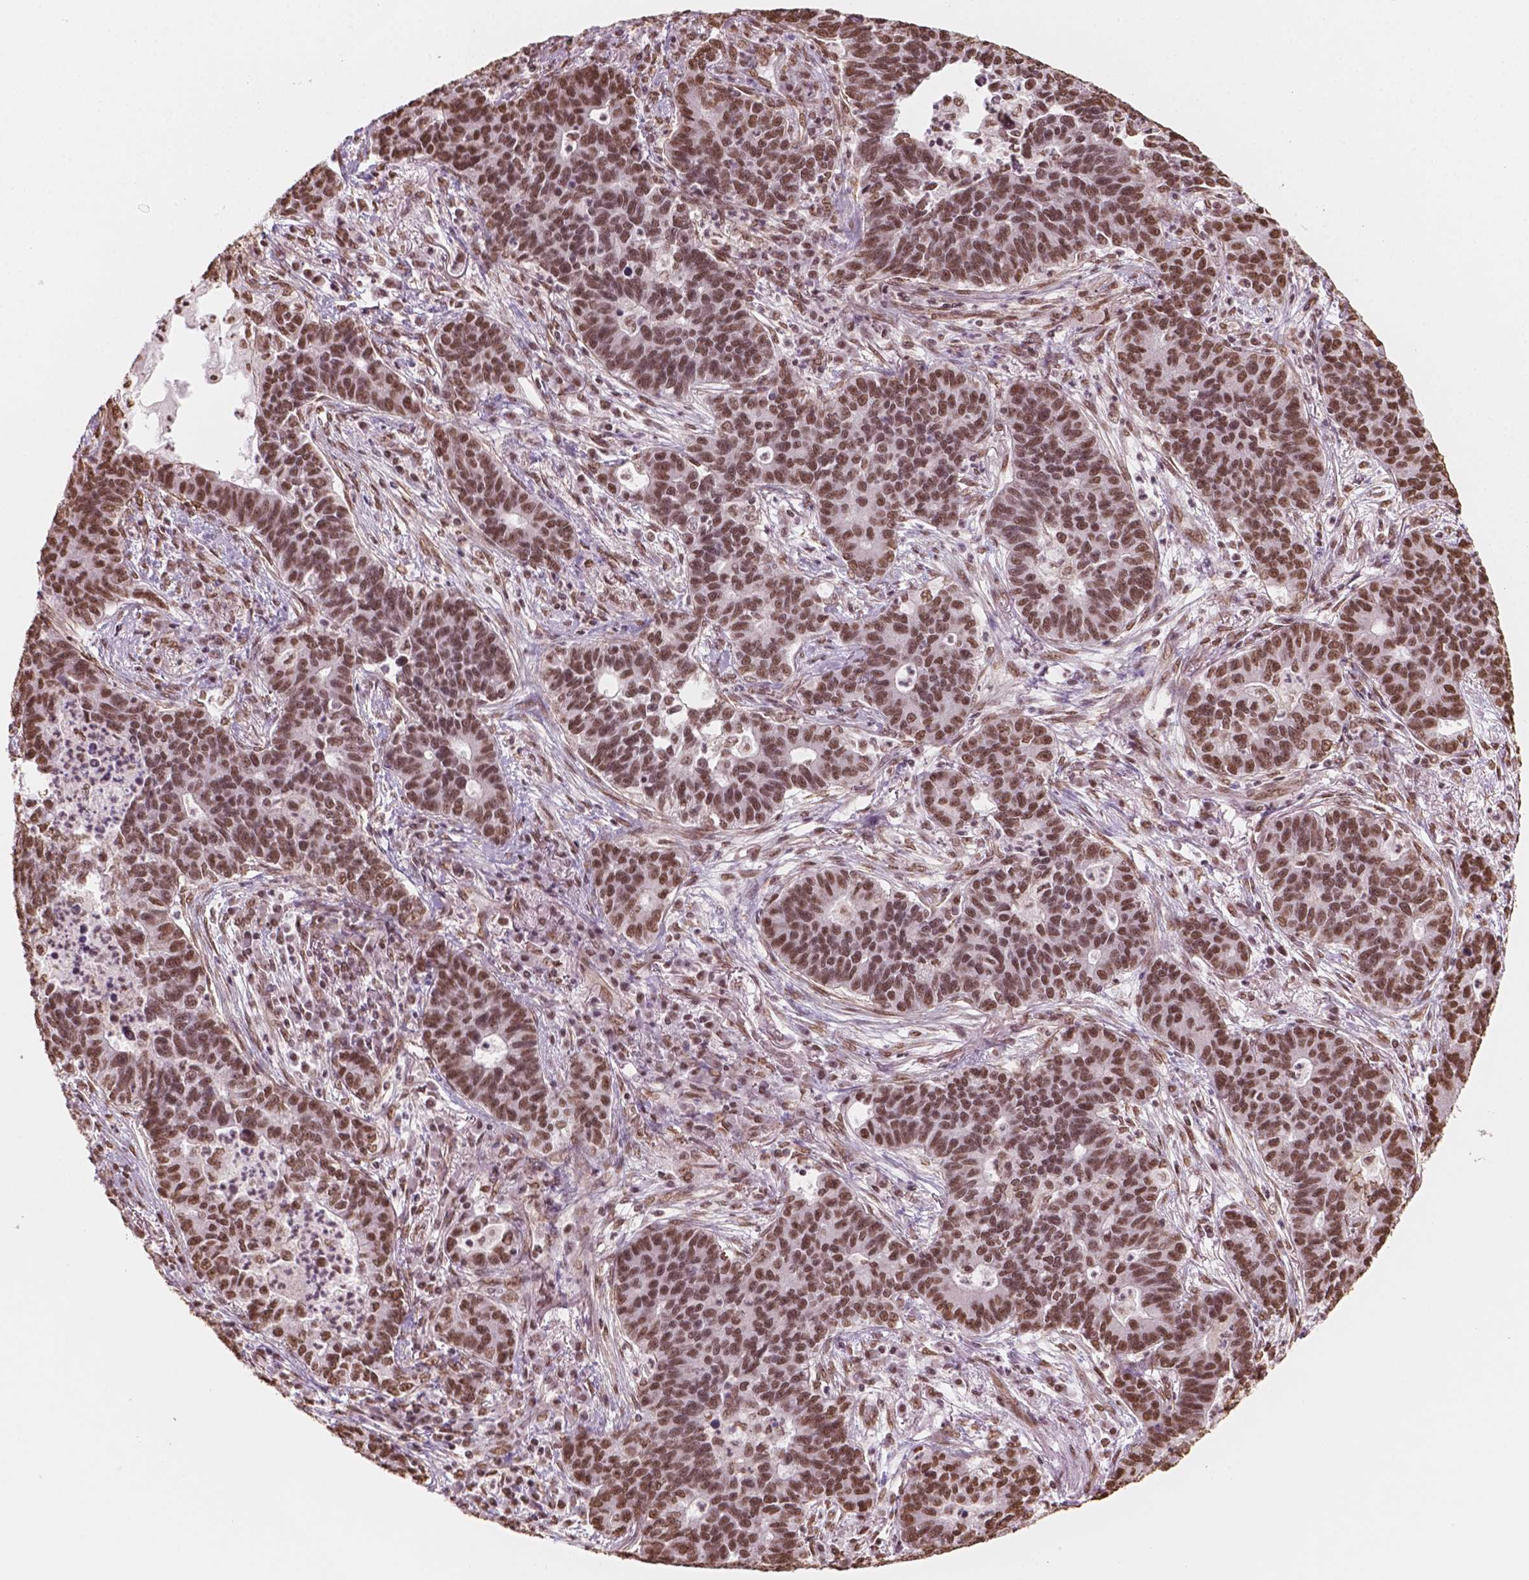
{"staining": {"intensity": "moderate", "quantity": ">75%", "location": "nuclear"}, "tissue": "lung cancer", "cell_type": "Tumor cells", "image_type": "cancer", "snomed": [{"axis": "morphology", "description": "Adenocarcinoma, NOS"}, {"axis": "topography", "description": "Lung"}], "caption": "Protein staining of lung adenocarcinoma tissue shows moderate nuclear positivity in about >75% of tumor cells.", "gene": "GTF3C5", "patient": {"sex": "female", "age": 57}}